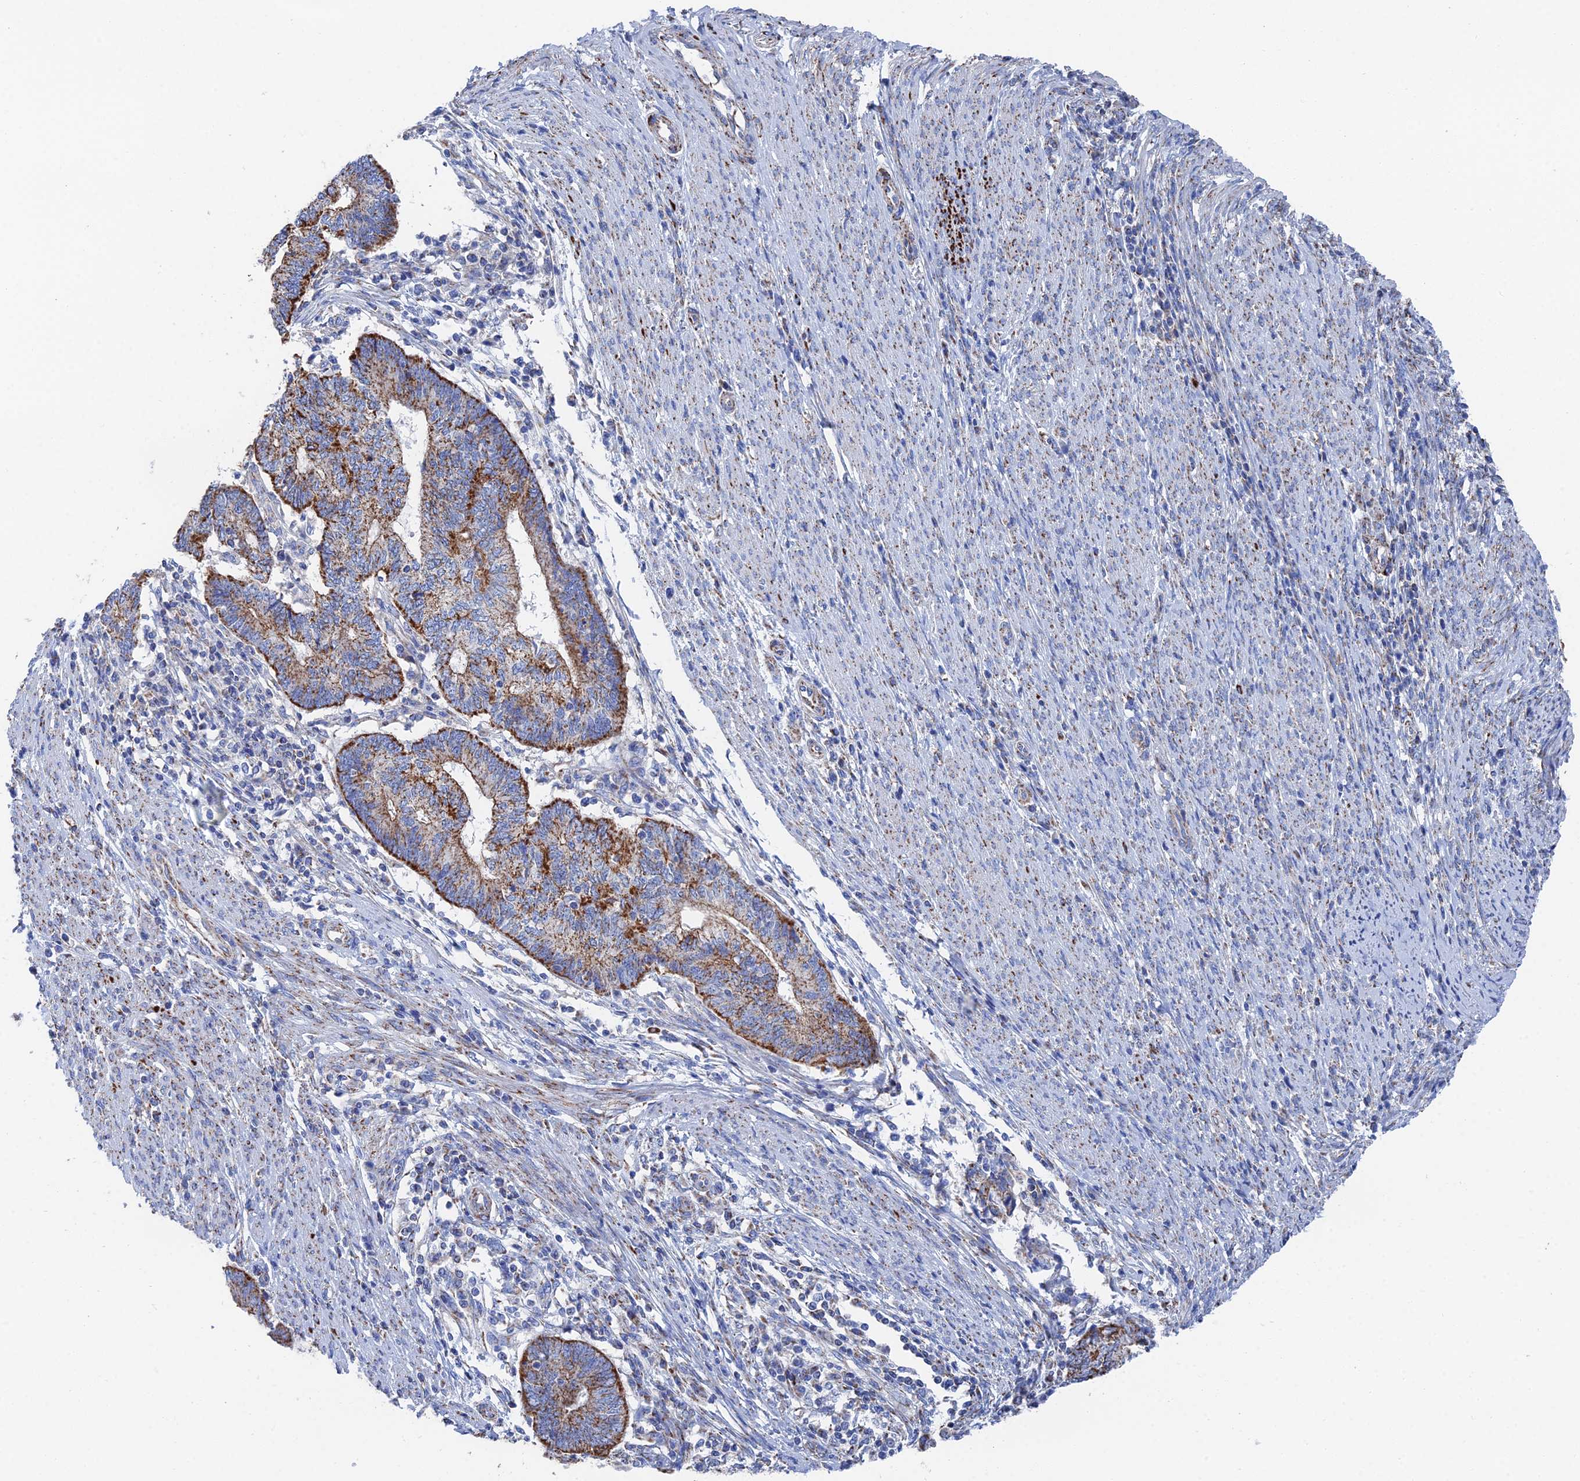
{"staining": {"intensity": "strong", "quantity": "25%-75%", "location": "cytoplasmic/membranous"}, "tissue": "endometrial cancer", "cell_type": "Tumor cells", "image_type": "cancer", "snomed": [{"axis": "morphology", "description": "Adenocarcinoma, NOS"}, {"axis": "topography", "description": "Uterus"}, {"axis": "topography", "description": "Endometrium"}], "caption": "Tumor cells exhibit high levels of strong cytoplasmic/membranous positivity in approximately 25%-75% of cells in human endometrial adenocarcinoma.", "gene": "IFT80", "patient": {"sex": "female", "age": 70}}